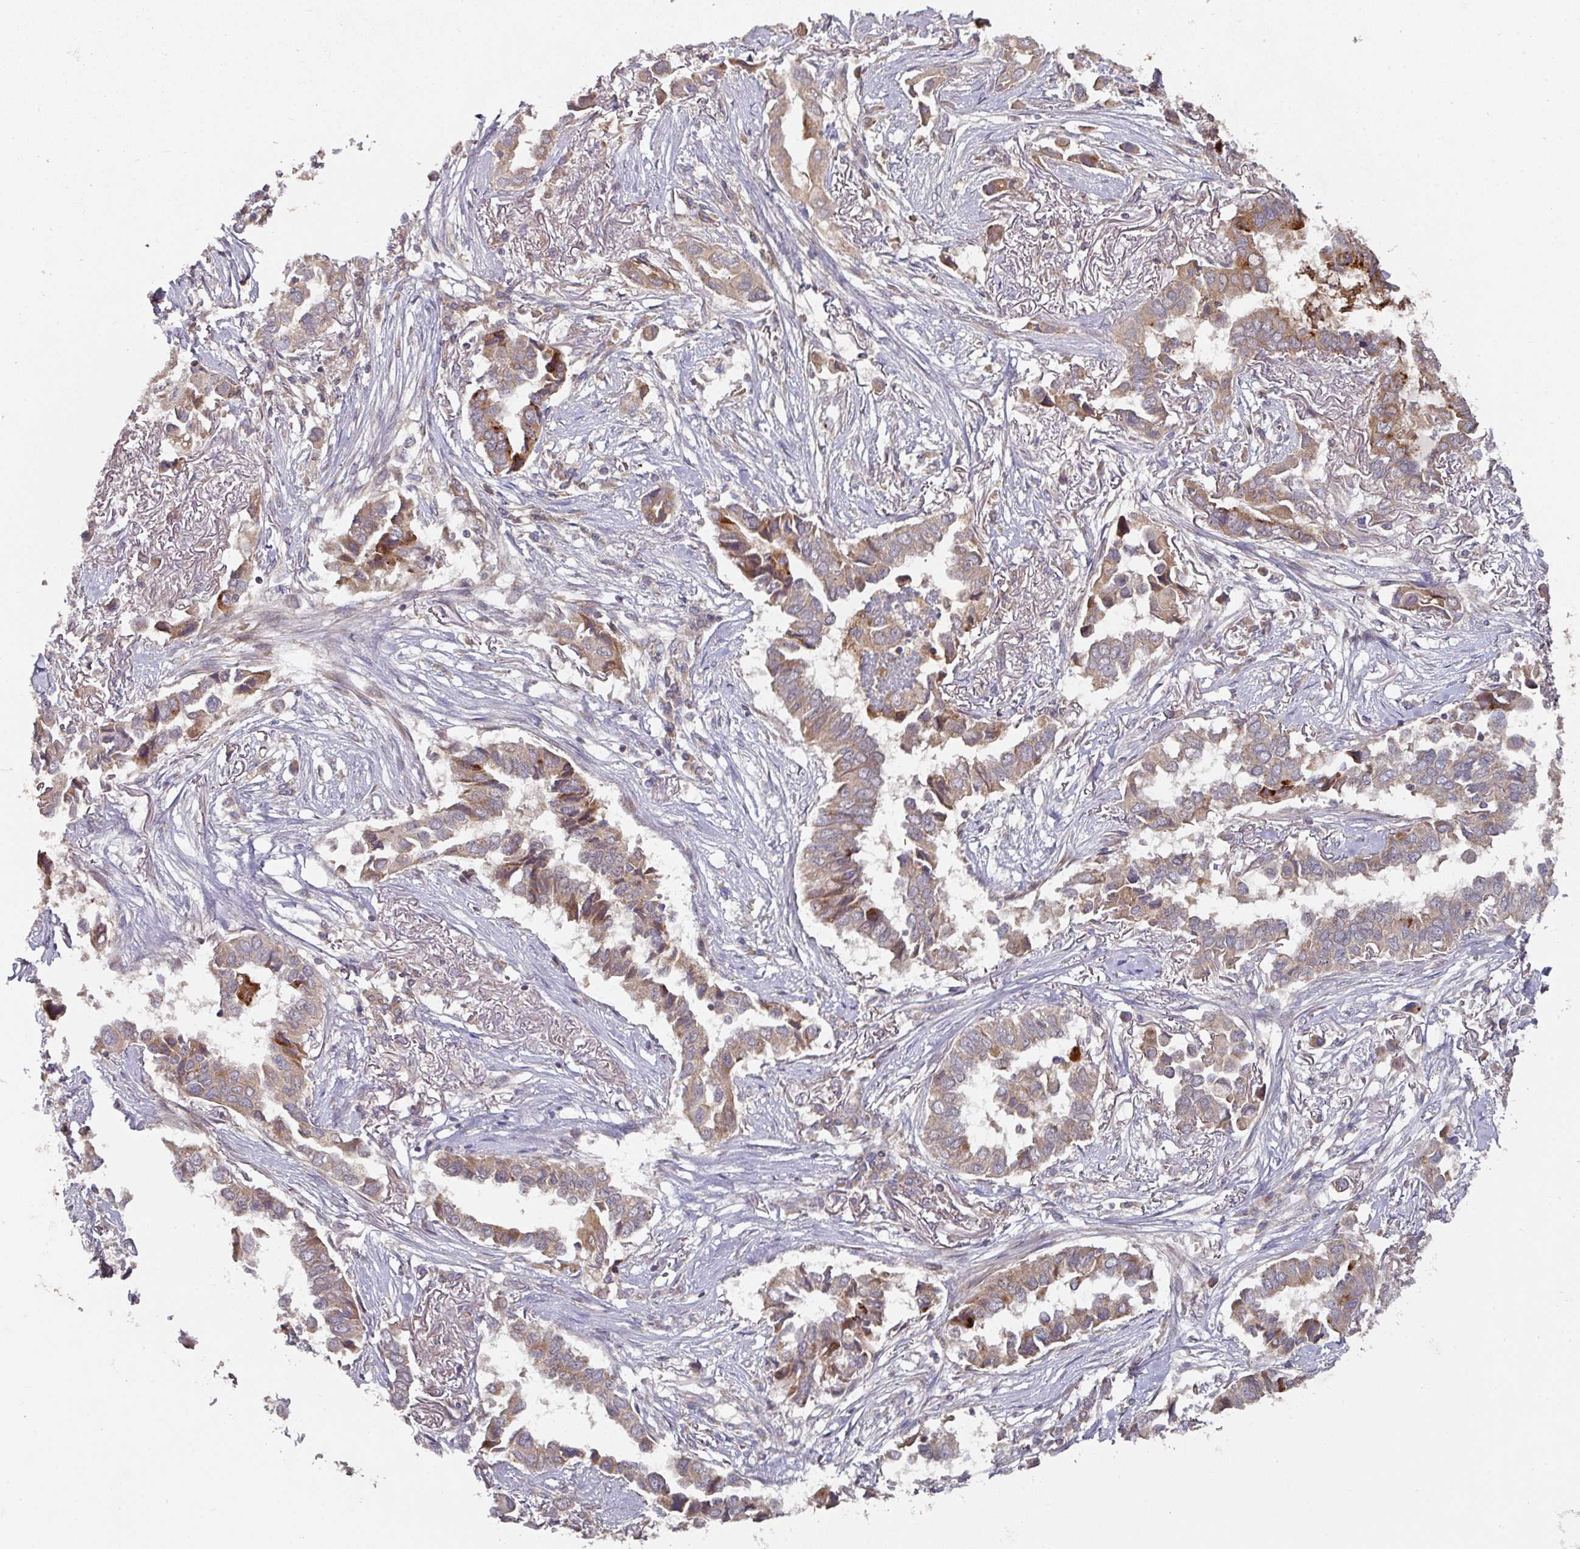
{"staining": {"intensity": "moderate", "quantity": ">75%", "location": "cytoplasmic/membranous"}, "tissue": "lung cancer", "cell_type": "Tumor cells", "image_type": "cancer", "snomed": [{"axis": "morphology", "description": "Adenocarcinoma, NOS"}, {"axis": "topography", "description": "Lung"}], "caption": "The image displays immunohistochemical staining of lung cancer (adenocarcinoma). There is moderate cytoplasmic/membranous positivity is appreciated in approximately >75% of tumor cells.", "gene": "DNAJC7", "patient": {"sex": "female", "age": 76}}